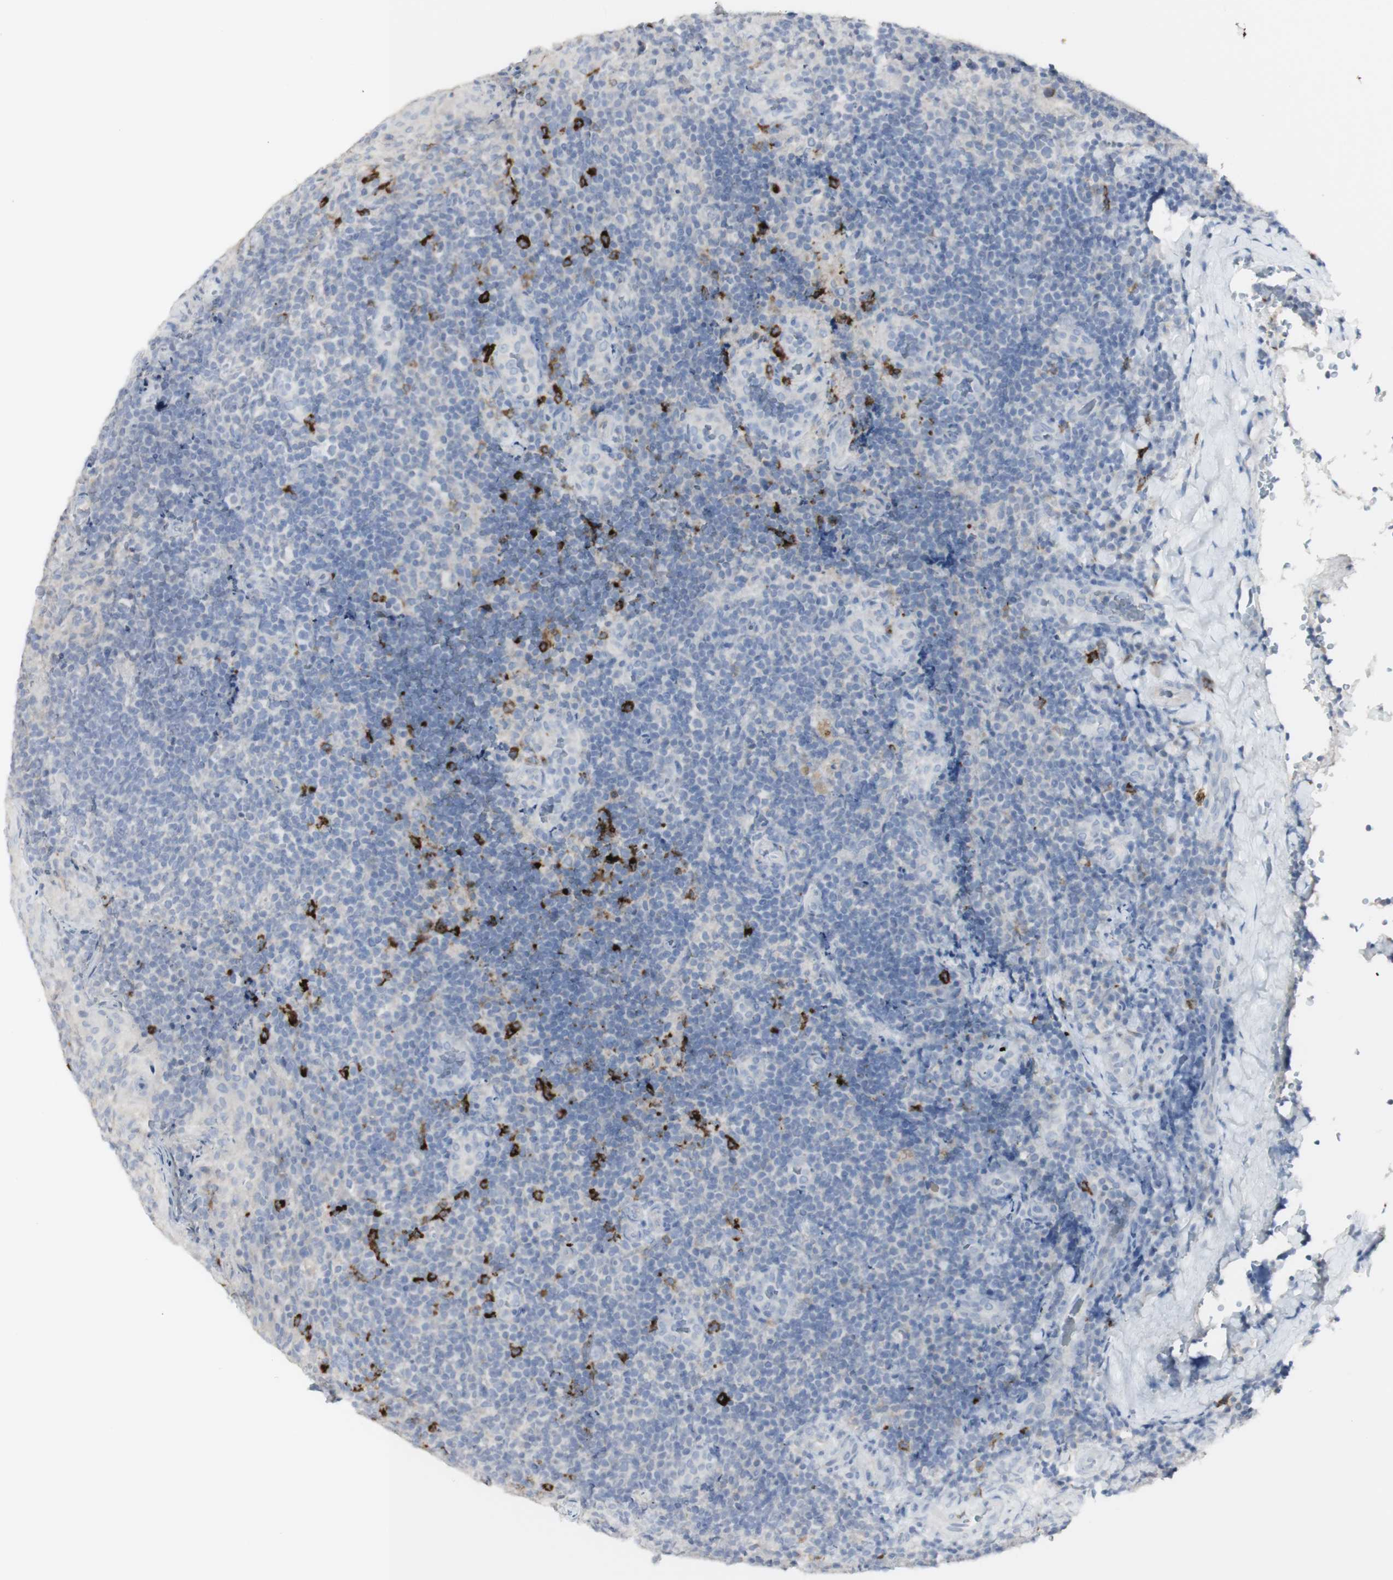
{"staining": {"intensity": "negative", "quantity": "none", "location": "none"}, "tissue": "tonsil", "cell_type": "Germinal center cells", "image_type": "normal", "snomed": [{"axis": "morphology", "description": "Normal tissue, NOS"}, {"axis": "topography", "description": "Tonsil"}], "caption": "High power microscopy micrograph of an immunohistochemistry histopathology image of normal tonsil, revealing no significant positivity in germinal center cells.", "gene": "CD207", "patient": {"sex": "male", "age": 17}}